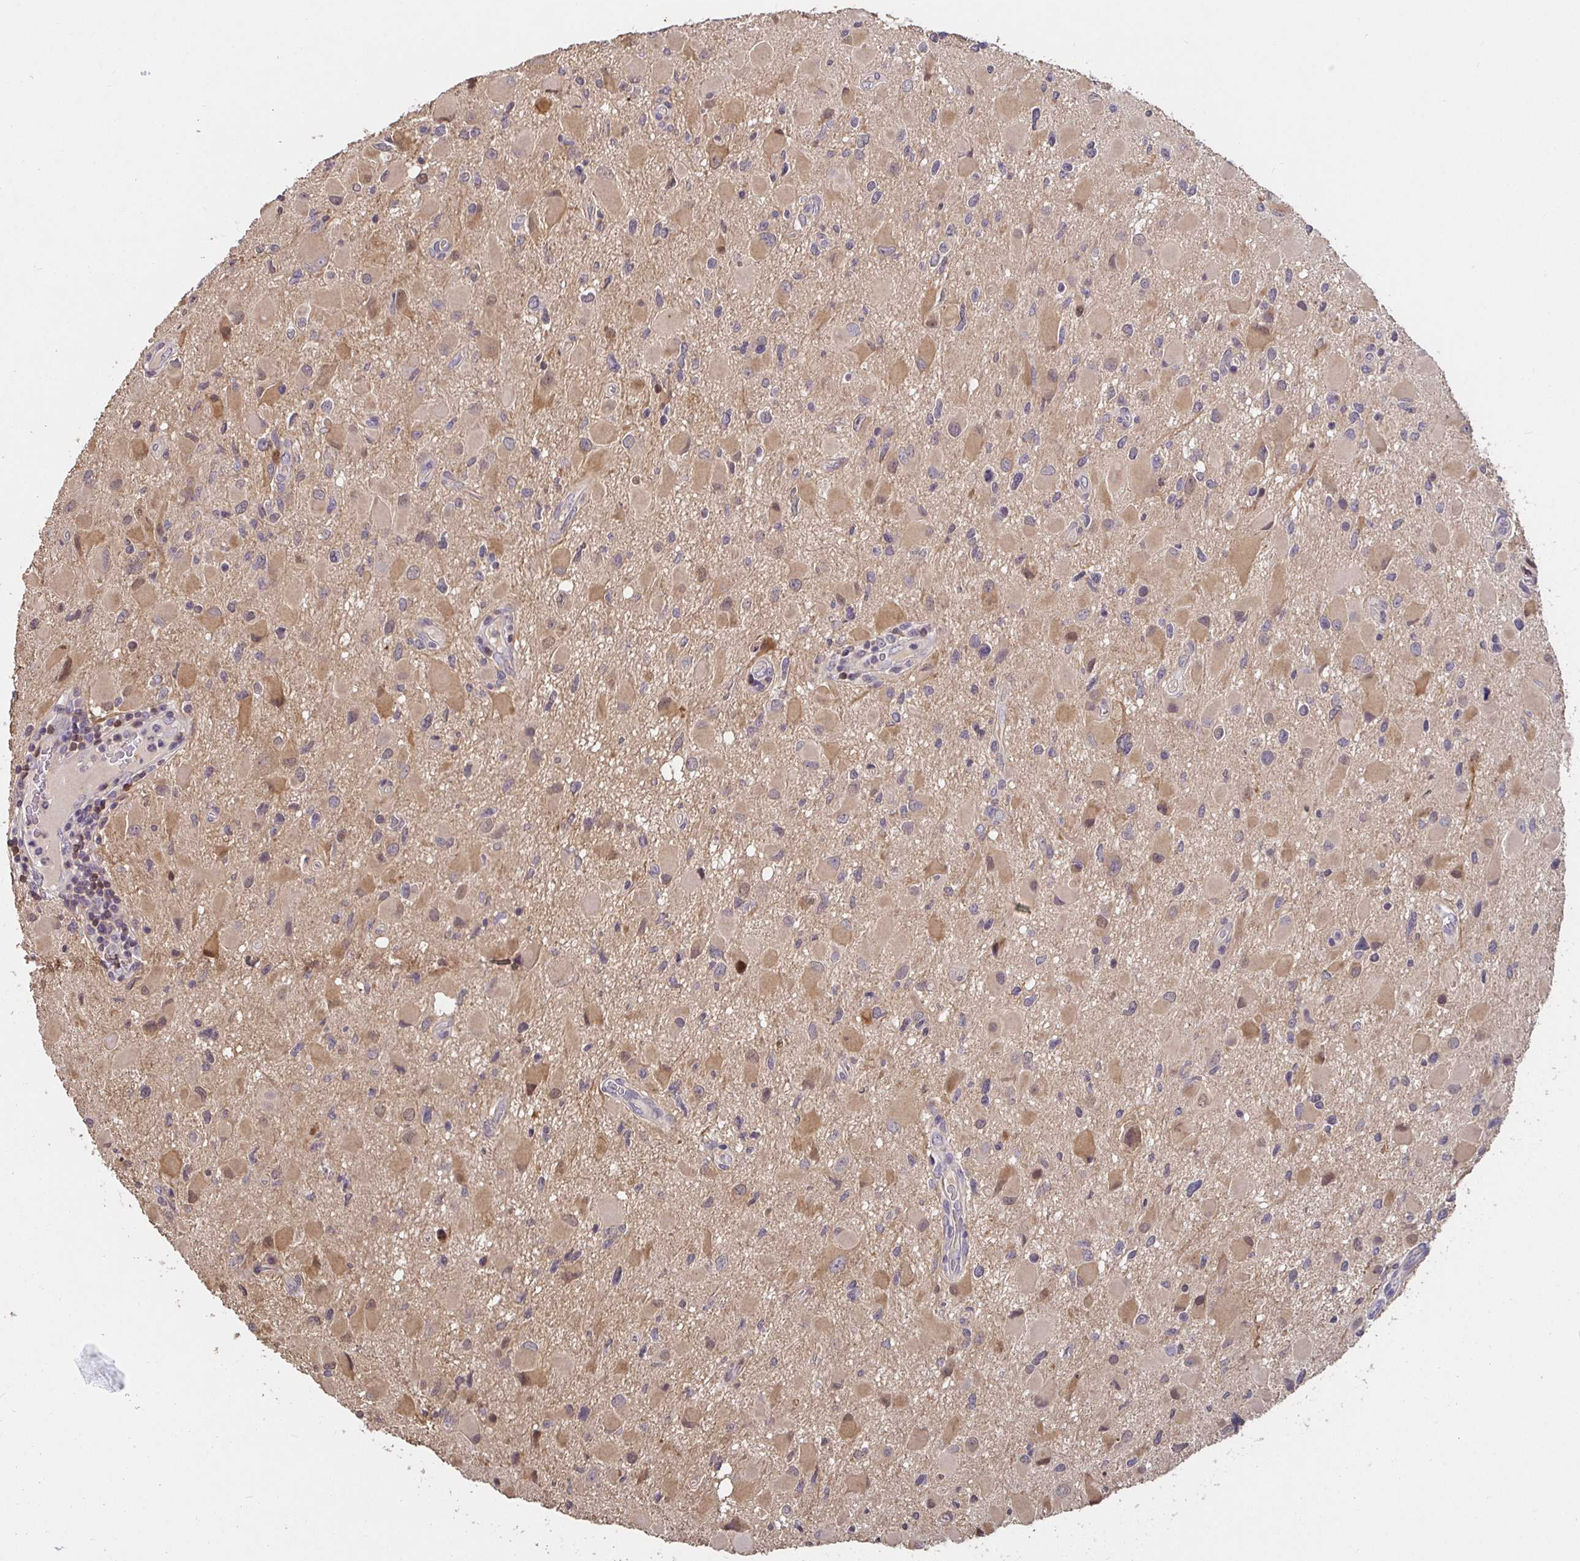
{"staining": {"intensity": "moderate", "quantity": ">75%", "location": "cytoplasmic/membranous"}, "tissue": "glioma", "cell_type": "Tumor cells", "image_type": "cancer", "snomed": [{"axis": "morphology", "description": "Glioma, malignant, Low grade"}, {"axis": "topography", "description": "Brain"}], "caption": "The immunohistochemical stain labels moderate cytoplasmic/membranous expression in tumor cells of glioma tissue.", "gene": "SHISA4", "patient": {"sex": "female", "age": 32}}